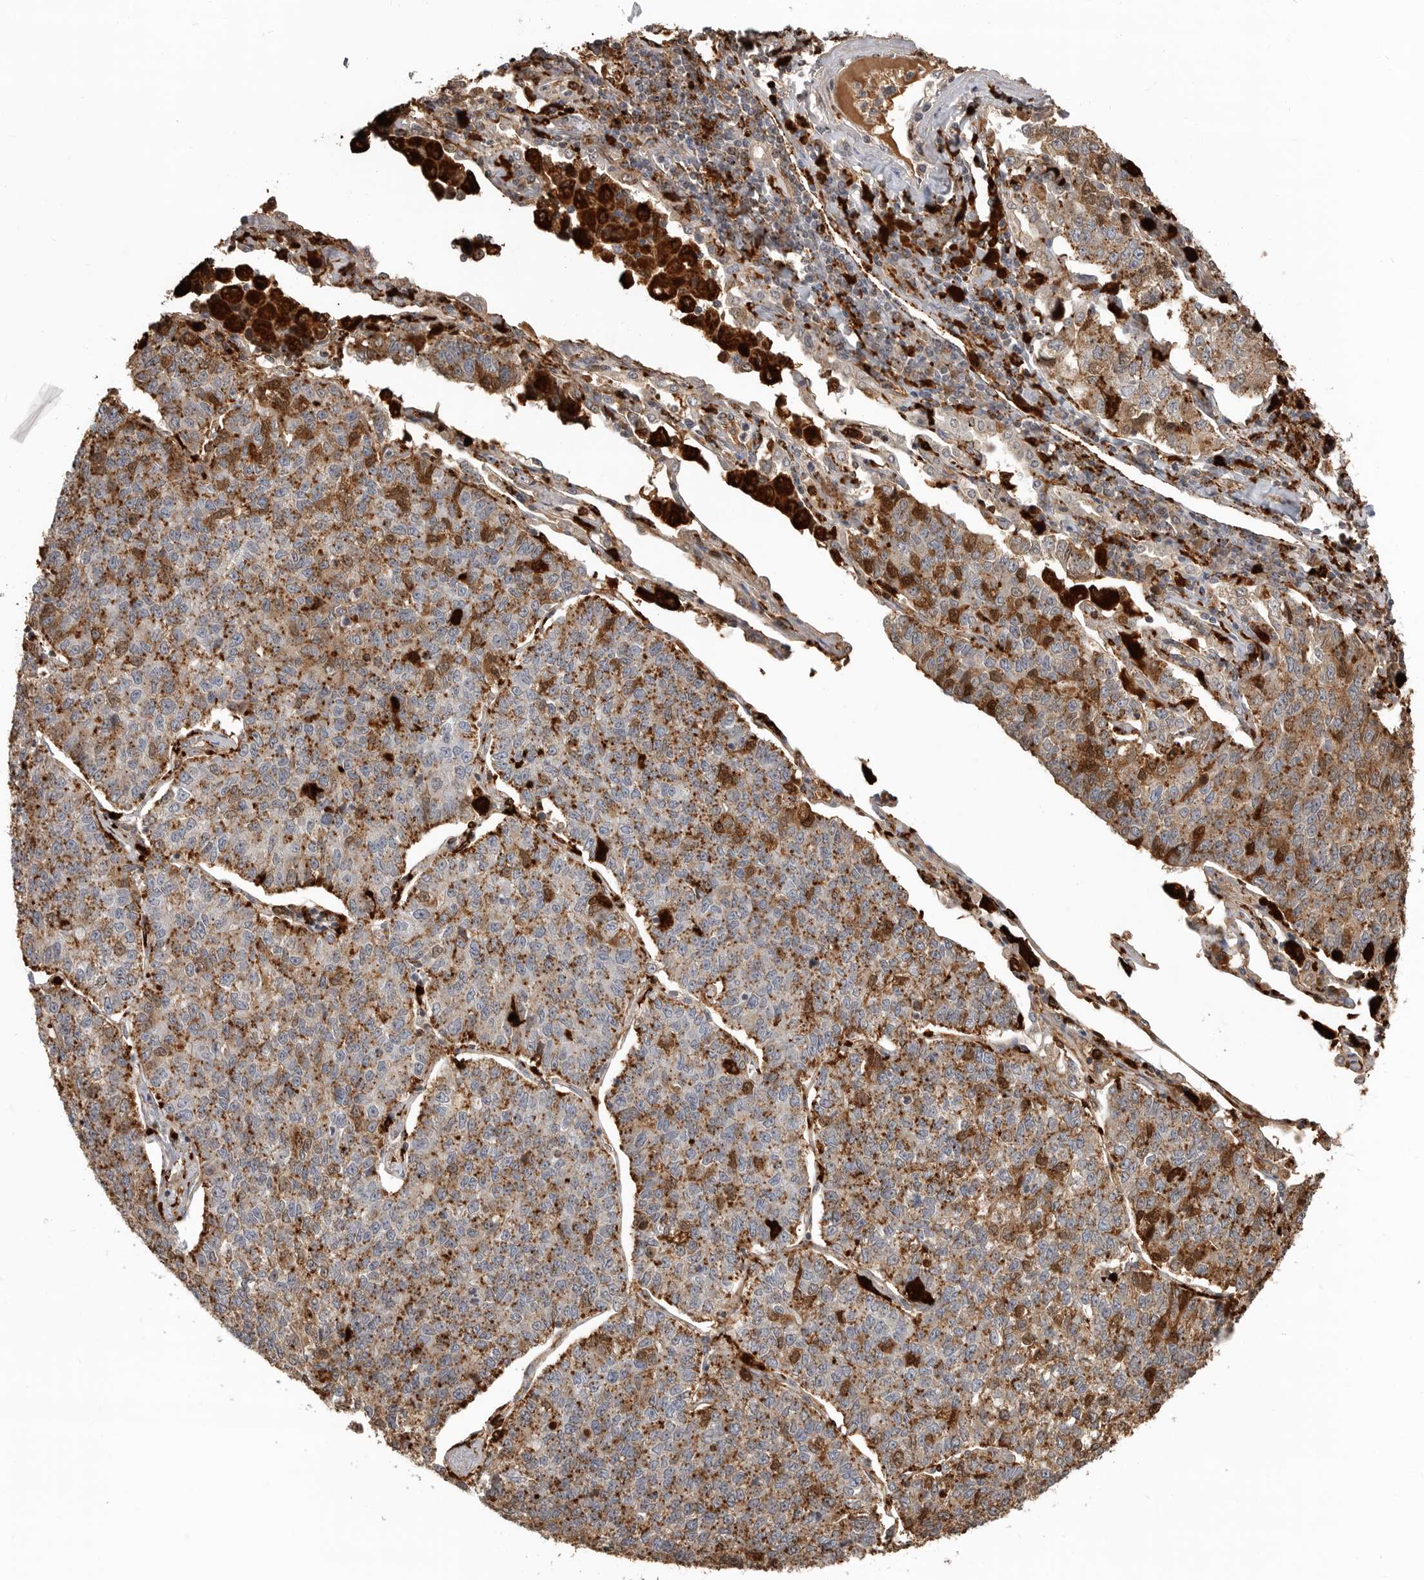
{"staining": {"intensity": "moderate", "quantity": ">75%", "location": "cytoplasmic/membranous"}, "tissue": "lung cancer", "cell_type": "Tumor cells", "image_type": "cancer", "snomed": [{"axis": "morphology", "description": "Adenocarcinoma, NOS"}, {"axis": "topography", "description": "Lung"}], "caption": "IHC histopathology image of human lung adenocarcinoma stained for a protein (brown), which displays medium levels of moderate cytoplasmic/membranous positivity in about >75% of tumor cells.", "gene": "IFI30", "patient": {"sex": "male", "age": 49}}